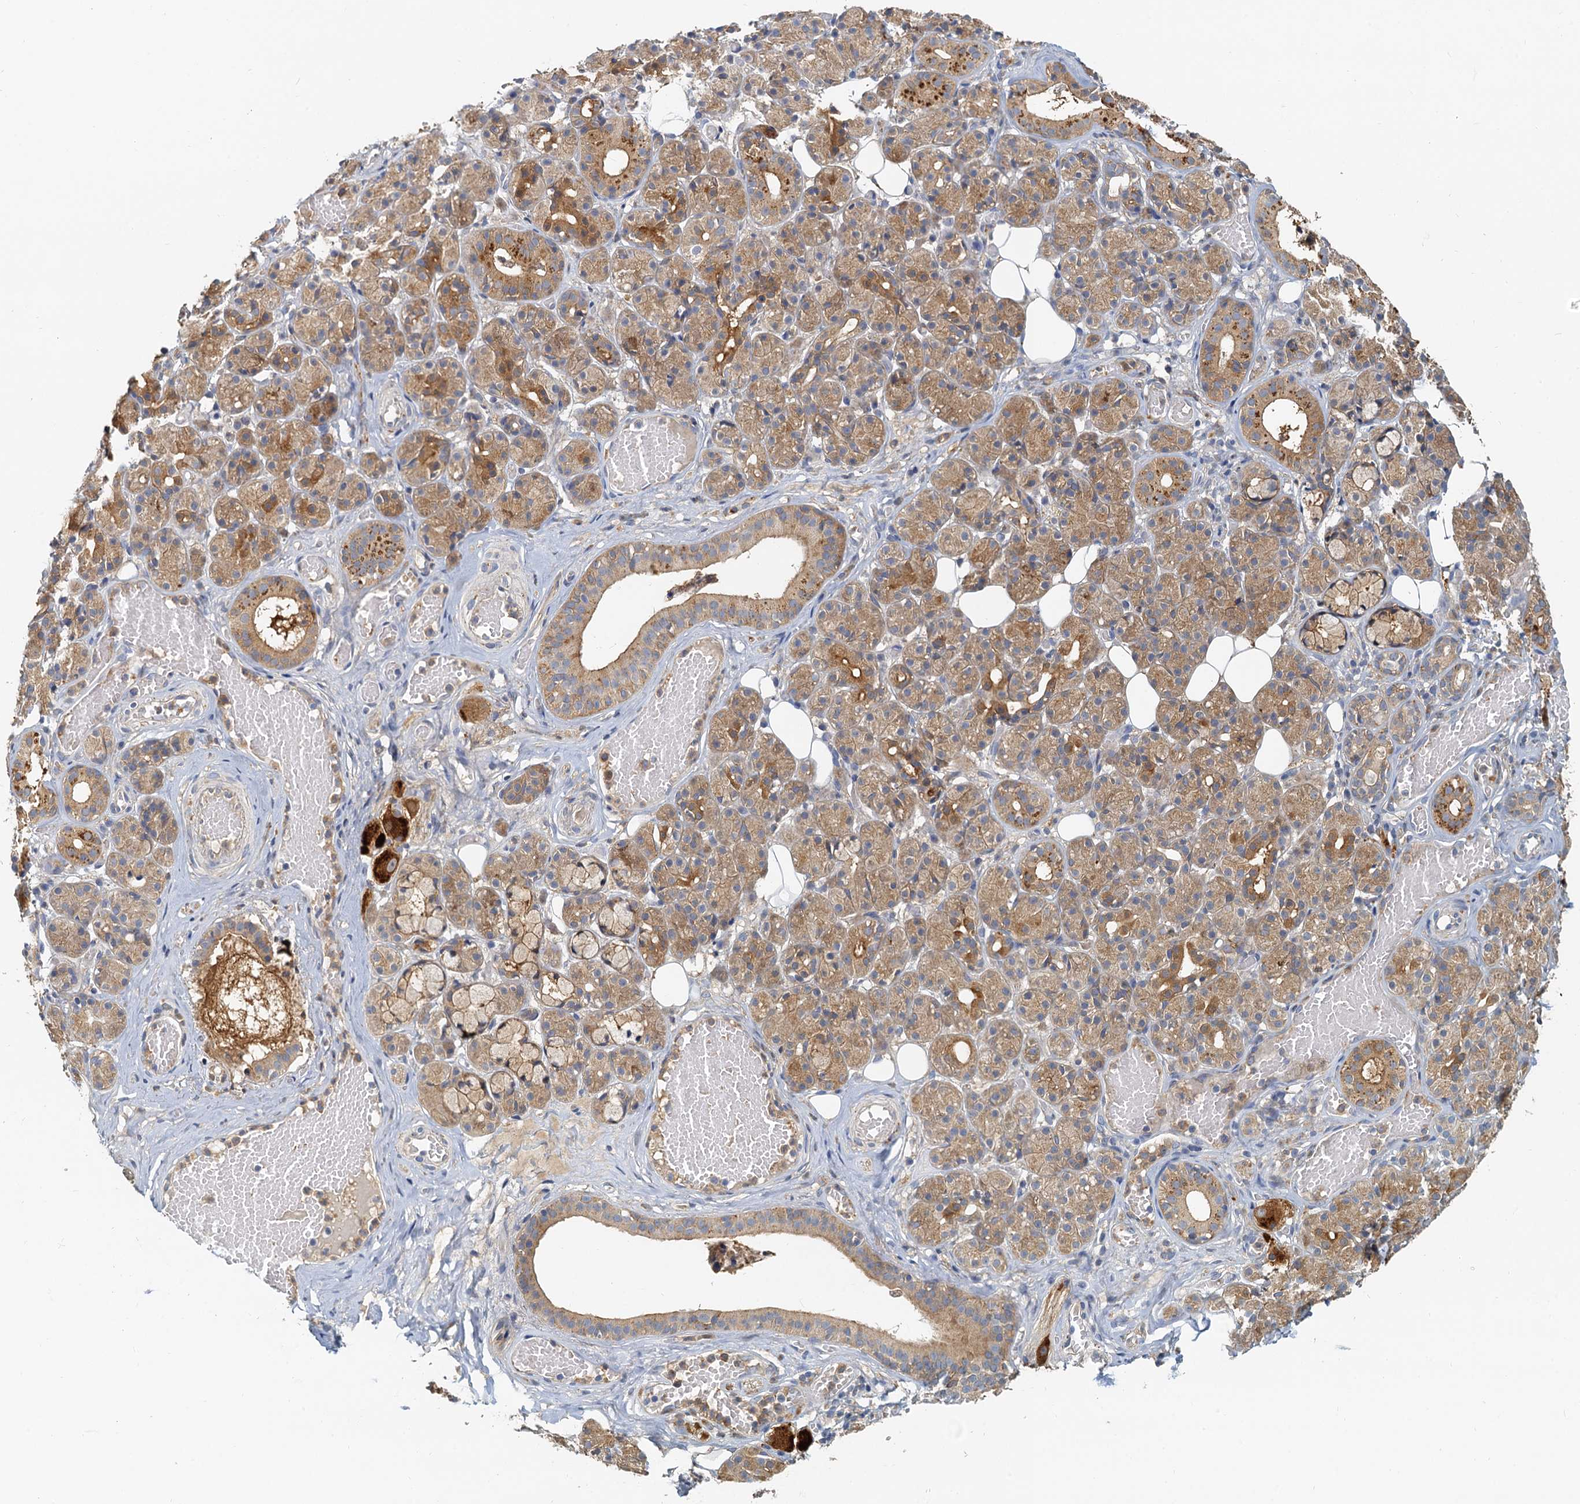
{"staining": {"intensity": "moderate", "quantity": ">75%", "location": "cytoplasmic/membranous"}, "tissue": "salivary gland", "cell_type": "Glandular cells", "image_type": "normal", "snomed": [{"axis": "morphology", "description": "Normal tissue, NOS"}, {"axis": "topography", "description": "Salivary gland"}], "caption": "High-power microscopy captured an immunohistochemistry (IHC) histopathology image of unremarkable salivary gland, revealing moderate cytoplasmic/membranous staining in approximately >75% of glandular cells.", "gene": "TOLLIP", "patient": {"sex": "male", "age": 63}}